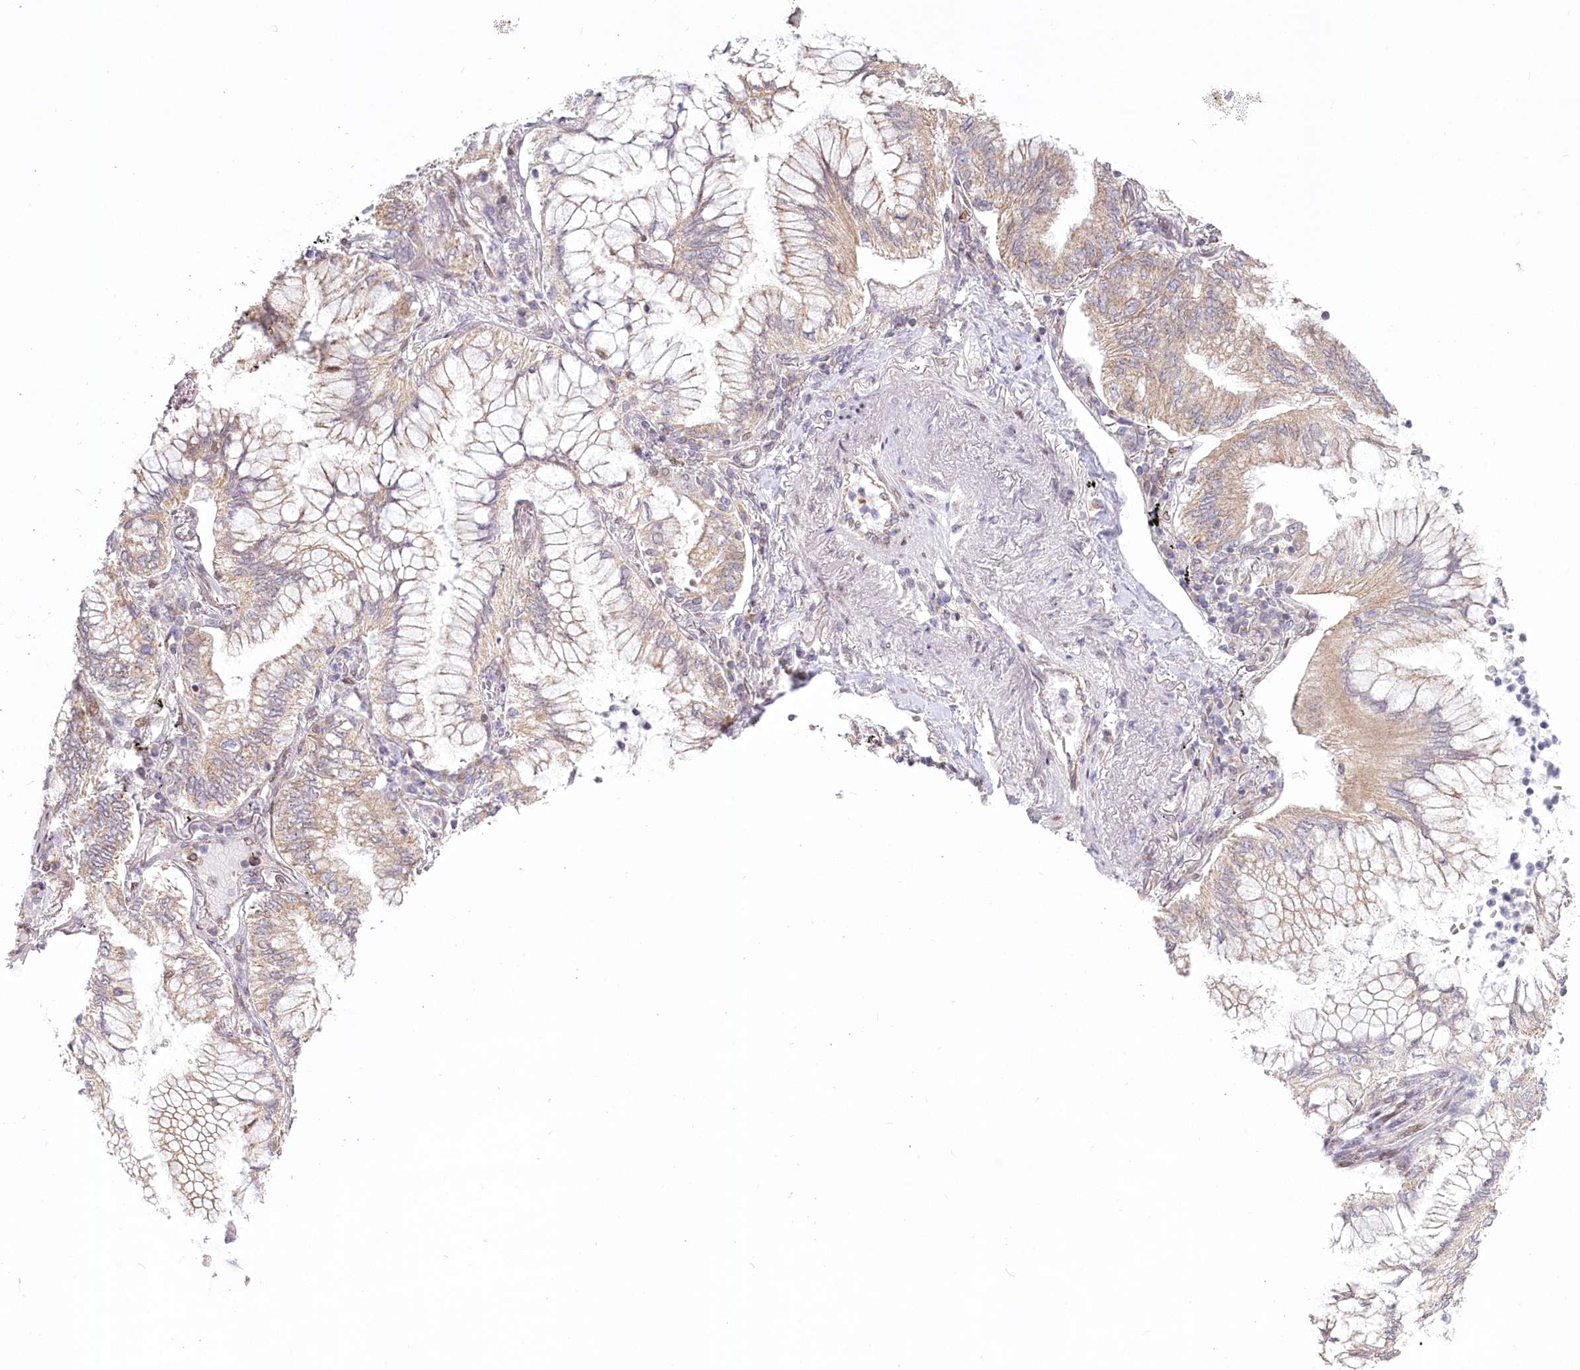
{"staining": {"intensity": "weak", "quantity": "25%-75%", "location": "cytoplasmic/membranous"}, "tissue": "lung cancer", "cell_type": "Tumor cells", "image_type": "cancer", "snomed": [{"axis": "morphology", "description": "Adenocarcinoma, NOS"}, {"axis": "topography", "description": "Lung"}], "caption": "IHC histopathology image of neoplastic tissue: human lung adenocarcinoma stained using immunohistochemistry displays low levels of weak protein expression localized specifically in the cytoplasmic/membranous of tumor cells, appearing as a cytoplasmic/membranous brown color.", "gene": "PYURF", "patient": {"sex": "female", "age": 70}}